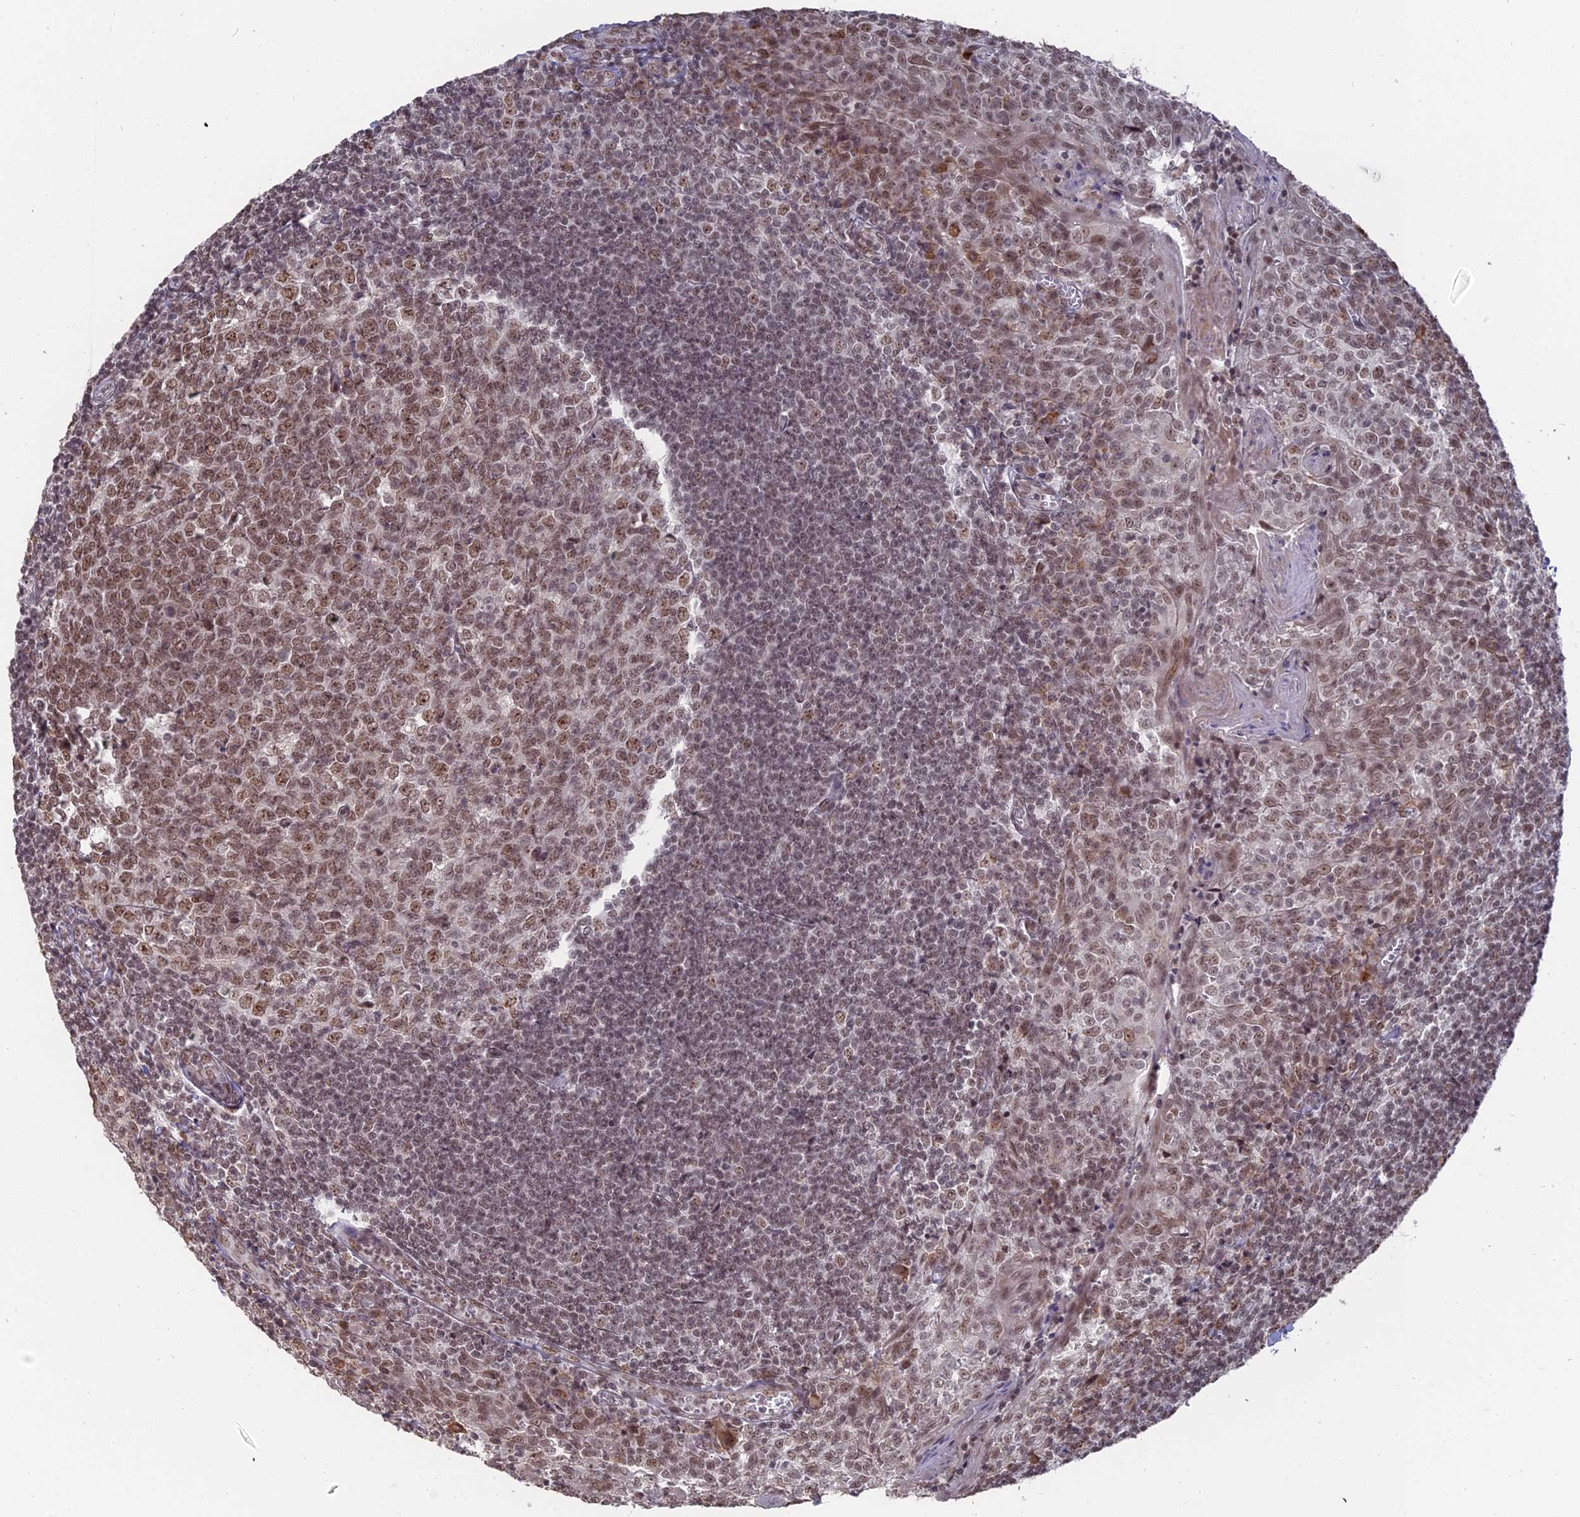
{"staining": {"intensity": "moderate", "quantity": "25%-75%", "location": "nuclear"}, "tissue": "tonsil", "cell_type": "Germinal center cells", "image_type": "normal", "snomed": [{"axis": "morphology", "description": "Normal tissue, NOS"}, {"axis": "topography", "description": "Tonsil"}], "caption": "Protein staining of benign tonsil shows moderate nuclear staining in approximately 25%-75% of germinal center cells.", "gene": "NR1H3", "patient": {"sex": "male", "age": 27}}